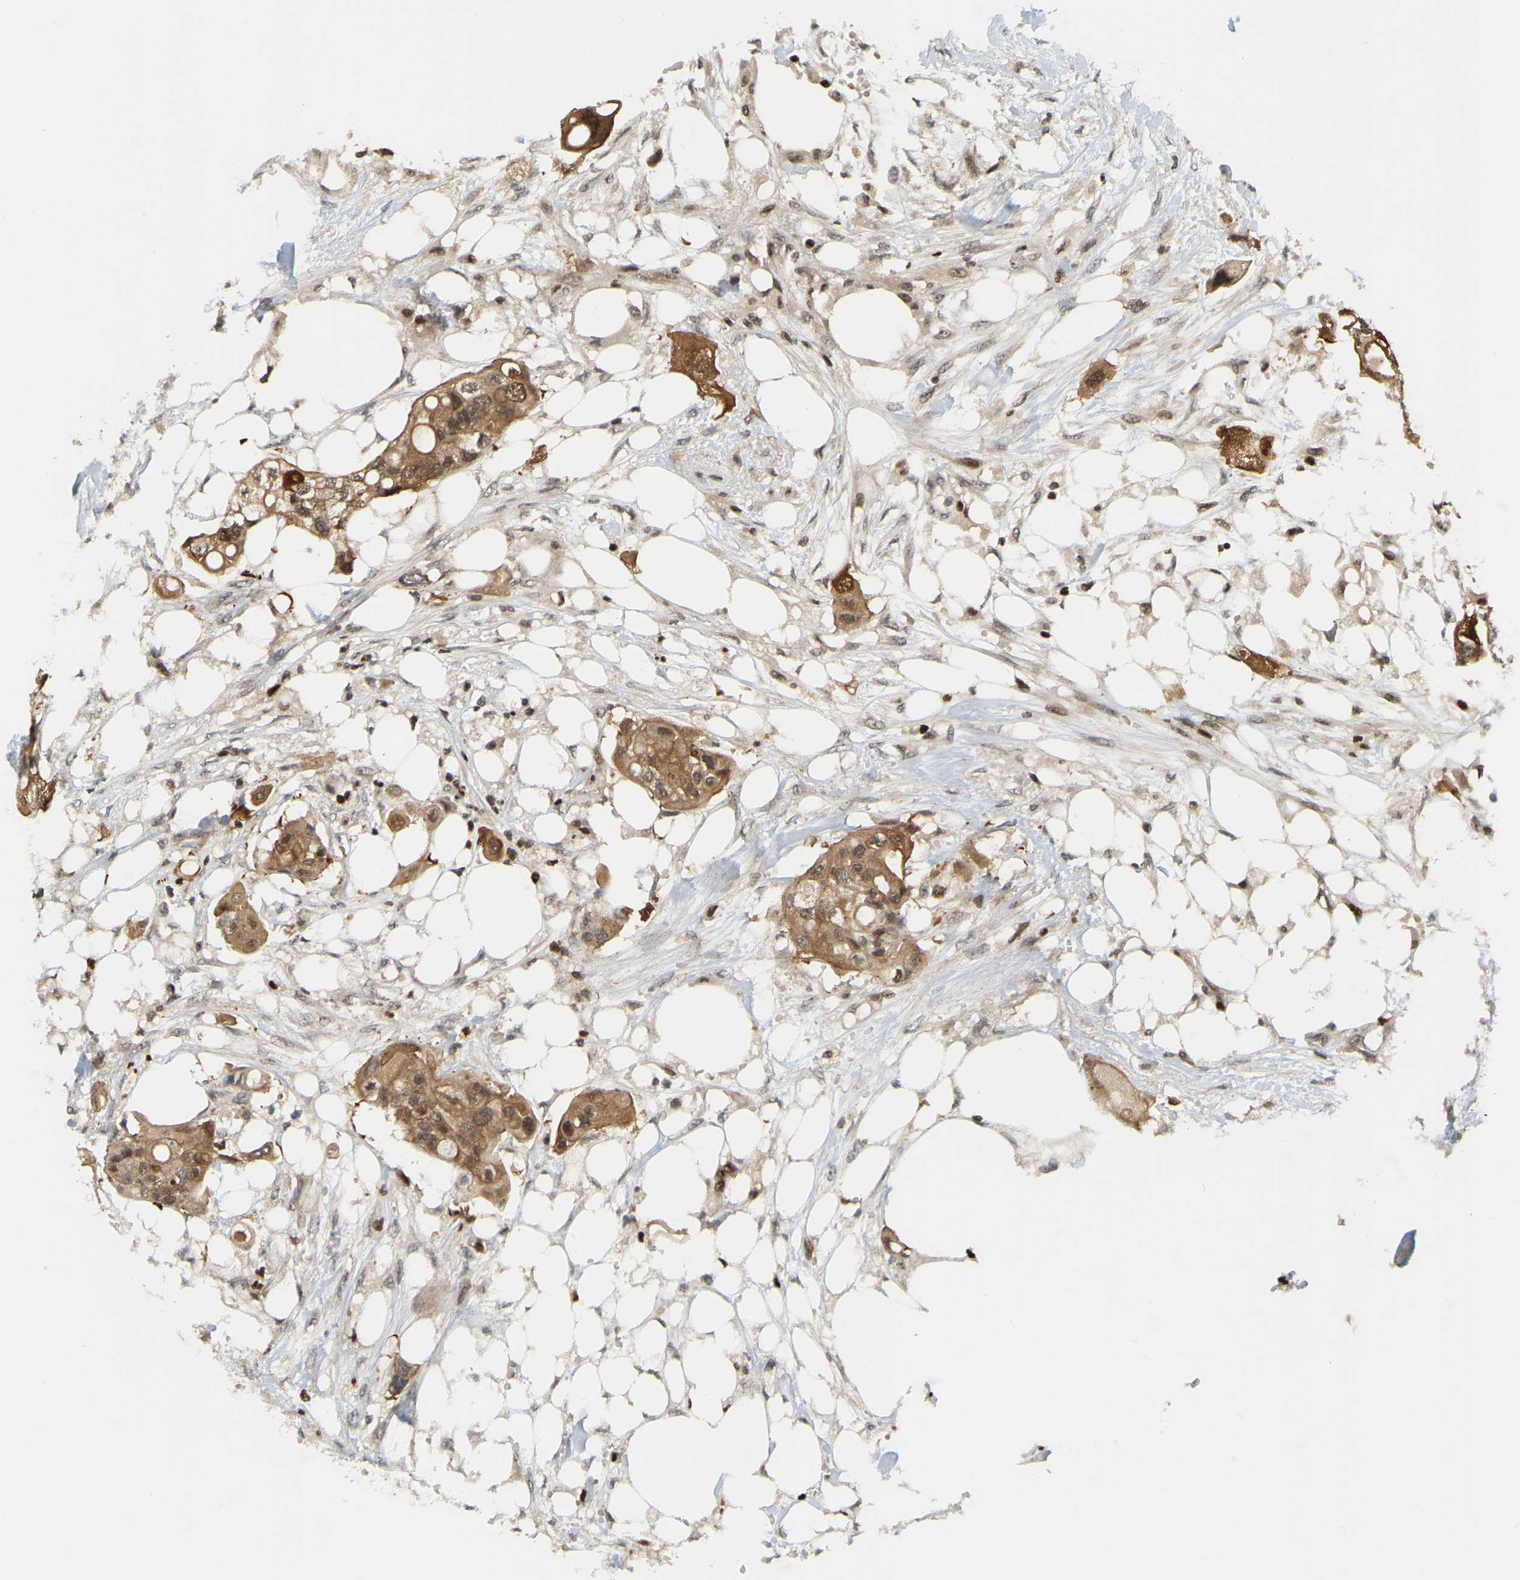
{"staining": {"intensity": "moderate", "quantity": ">75%", "location": "cytoplasmic/membranous"}, "tissue": "colorectal cancer", "cell_type": "Tumor cells", "image_type": "cancer", "snomed": [{"axis": "morphology", "description": "Adenocarcinoma, NOS"}, {"axis": "topography", "description": "Colon"}], "caption": "Immunohistochemistry (IHC) of human adenocarcinoma (colorectal) shows medium levels of moderate cytoplasmic/membranous expression in about >75% of tumor cells. (Brightfield microscopy of DAB IHC at high magnification).", "gene": "NFE2L2", "patient": {"sex": "female", "age": 57}}